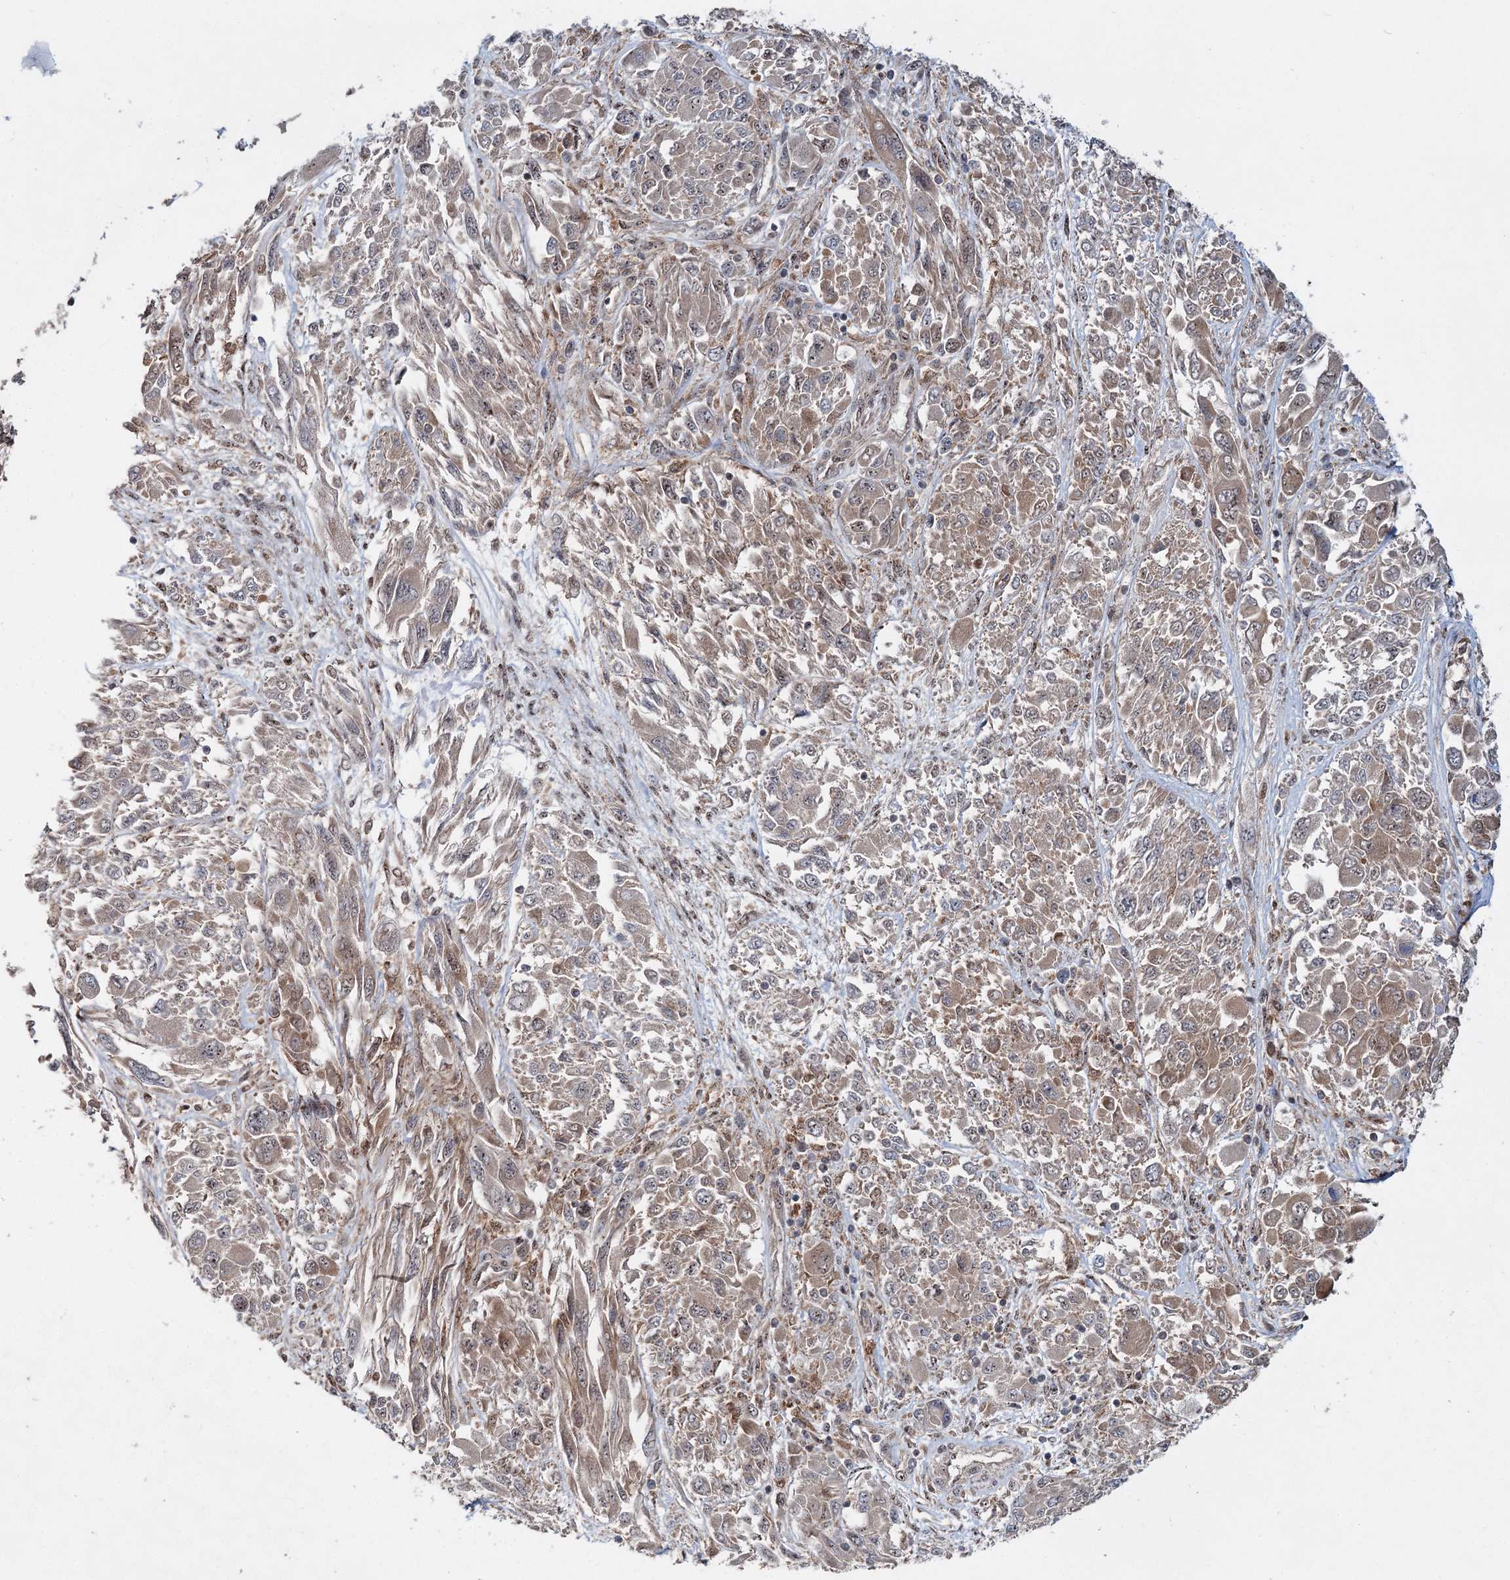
{"staining": {"intensity": "weak", "quantity": ">75%", "location": "cytoplasmic/membranous"}, "tissue": "melanoma", "cell_type": "Tumor cells", "image_type": "cancer", "snomed": [{"axis": "morphology", "description": "Malignant melanoma, NOS"}, {"axis": "topography", "description": "Skin"}], "caption": "The image shows a brown stain indicating the presence of a protein in the cytoplasmic/membranous of tumor cells in malignant melanoma.", "gene": "C12orf4", "patient": {"sex": "female", "age": 91}}